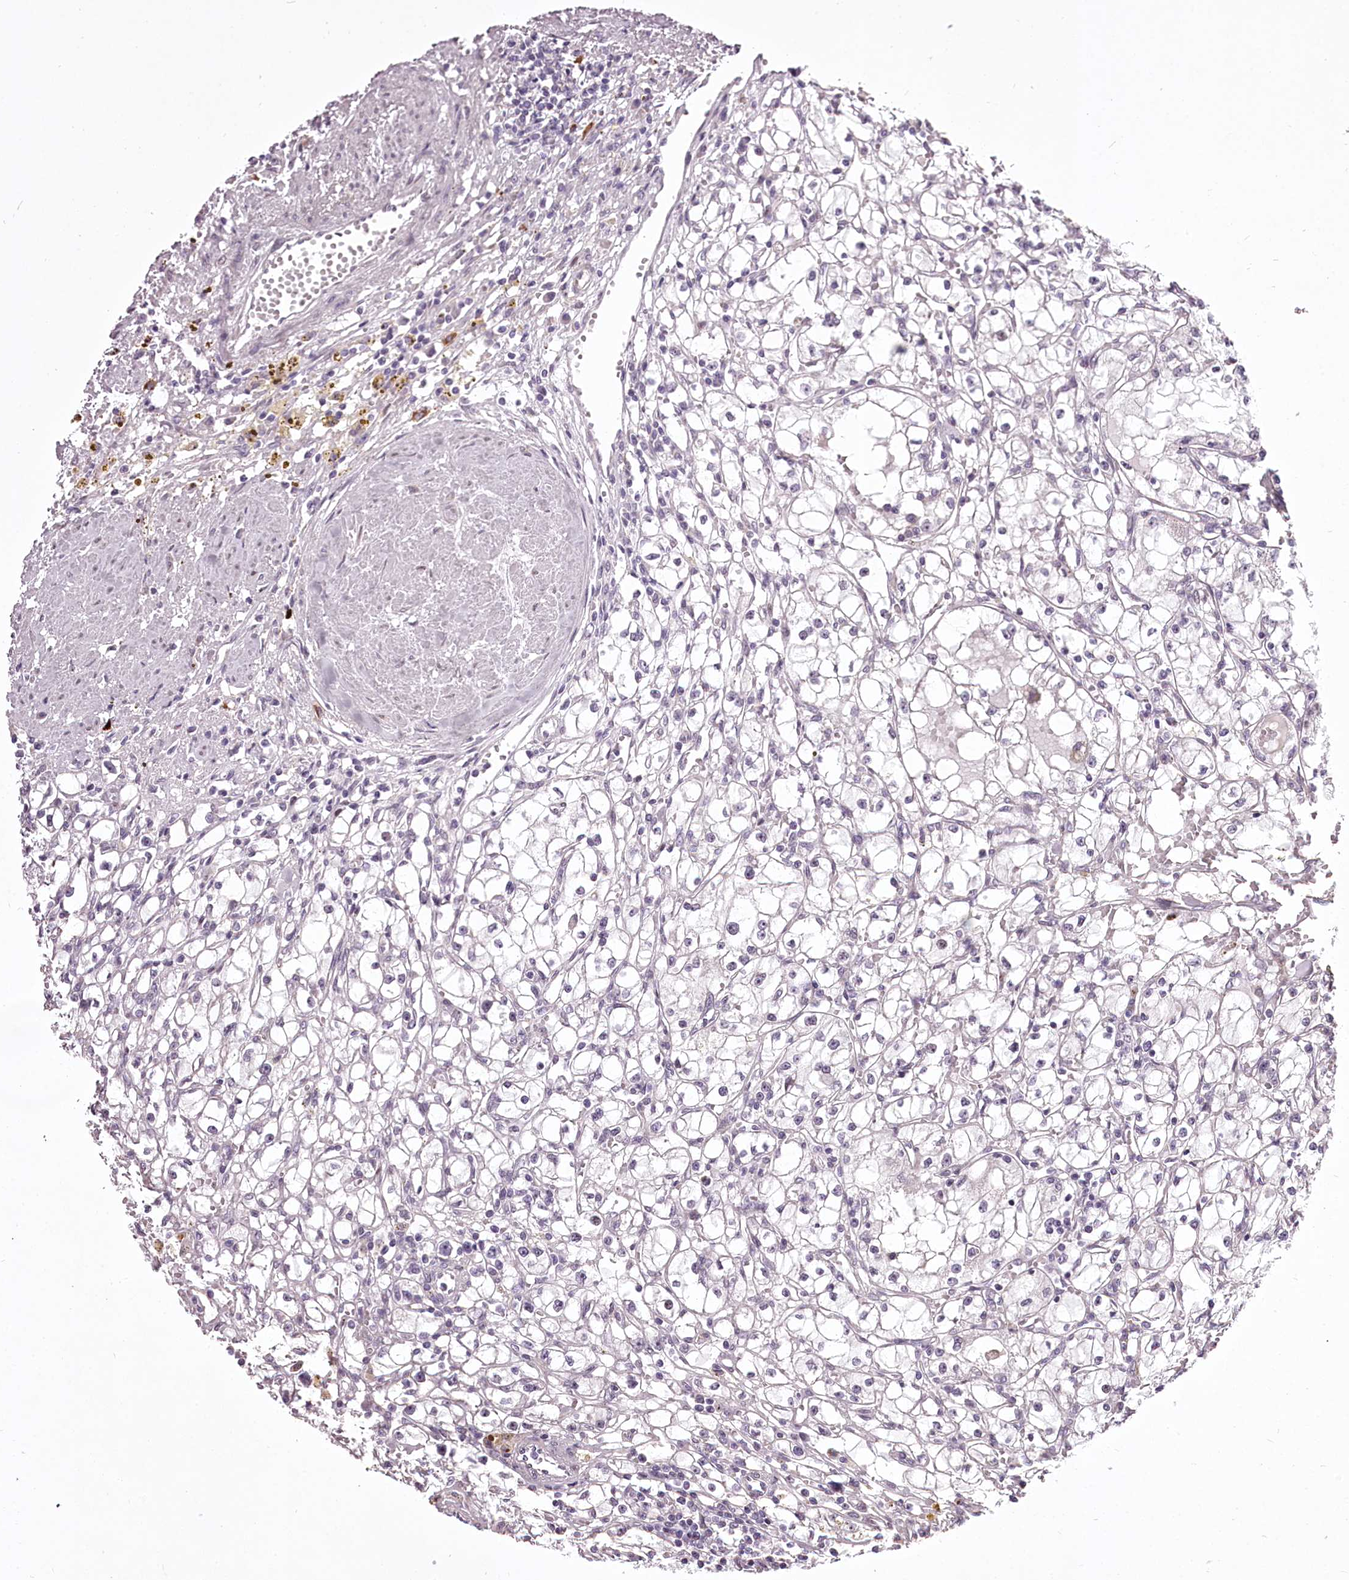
{"staining": {"intensity": "negative", "quantity": "none", "location": "none"}, "tissue": "renal cancer", "cell_type": "Tumor cells", "image_type": "cancer", "snomed": [{"axis": "morphology", "description": "Adenocarcinoma, NOS"}, {"axis": "topography", "description": "Kidney"}], "caption": "IHC photomicrograph of renal adenocarcinoma stained for a protein (brown), which reveals no staining in tumor cells.", "gene": "C1orf56", "patient": {"sex": "male", "age": 56}}